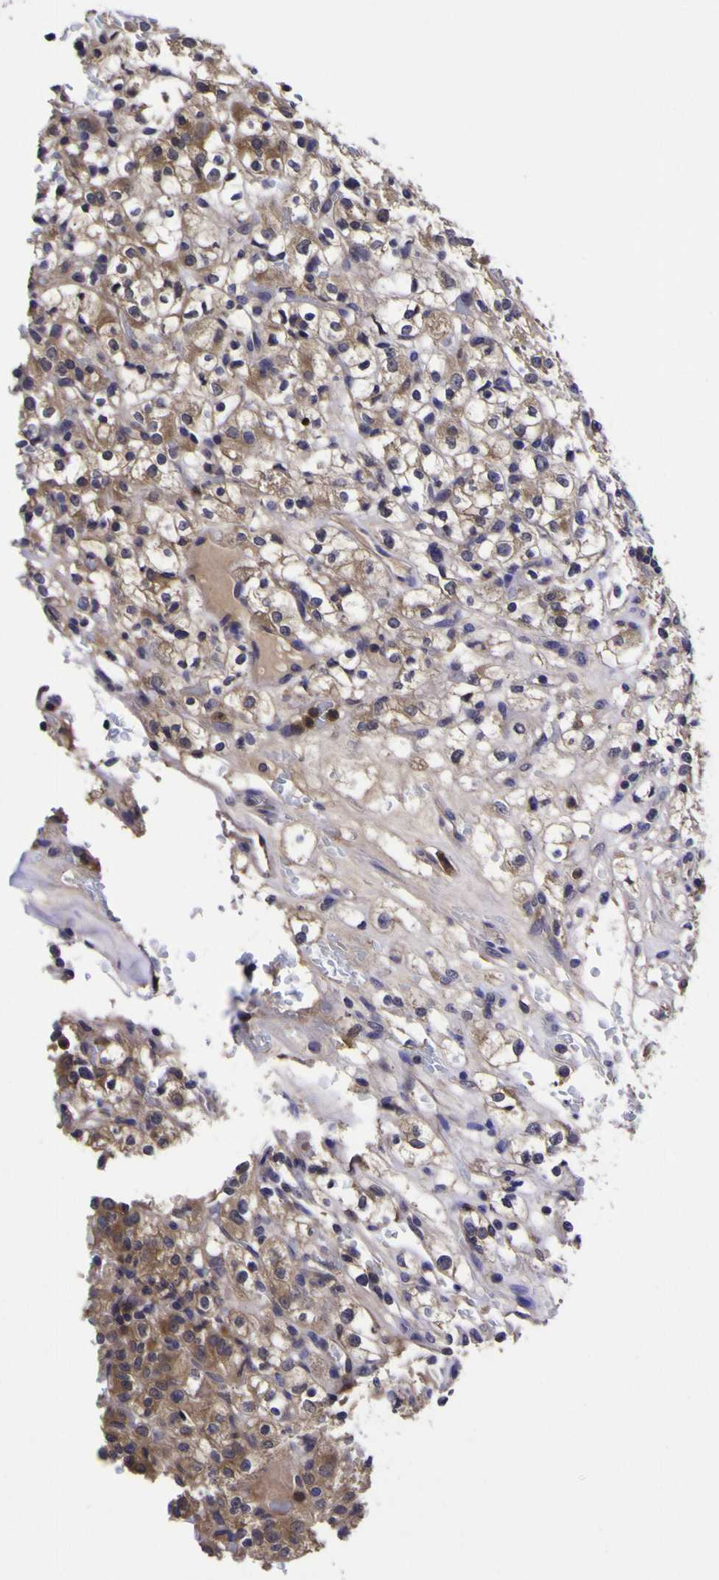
{"staining": {"intensity": "moderate", "quantity": ">75%", "location": "cytoplasmic/membranous"}, "tissue": "renal cancer", "cell_type": "Tumor cells", "image_type": "cancer", "snomed": [{"axis": "morphology", "description": "Normal tissue, NOS"}, {"axis": "morphology", "description": "Adenocarcinoma, NOS"}, {"axis": "topography", "description": "Kidney"}], "caption": "Renal cancer (adenocarcinoma) stained with a brown dye shows moderate cytoplasmic/membranous positive staining in about >75% of tumor cells.", "gene": "MAPK14", "patient": {"sex": "female", "age": 72}}